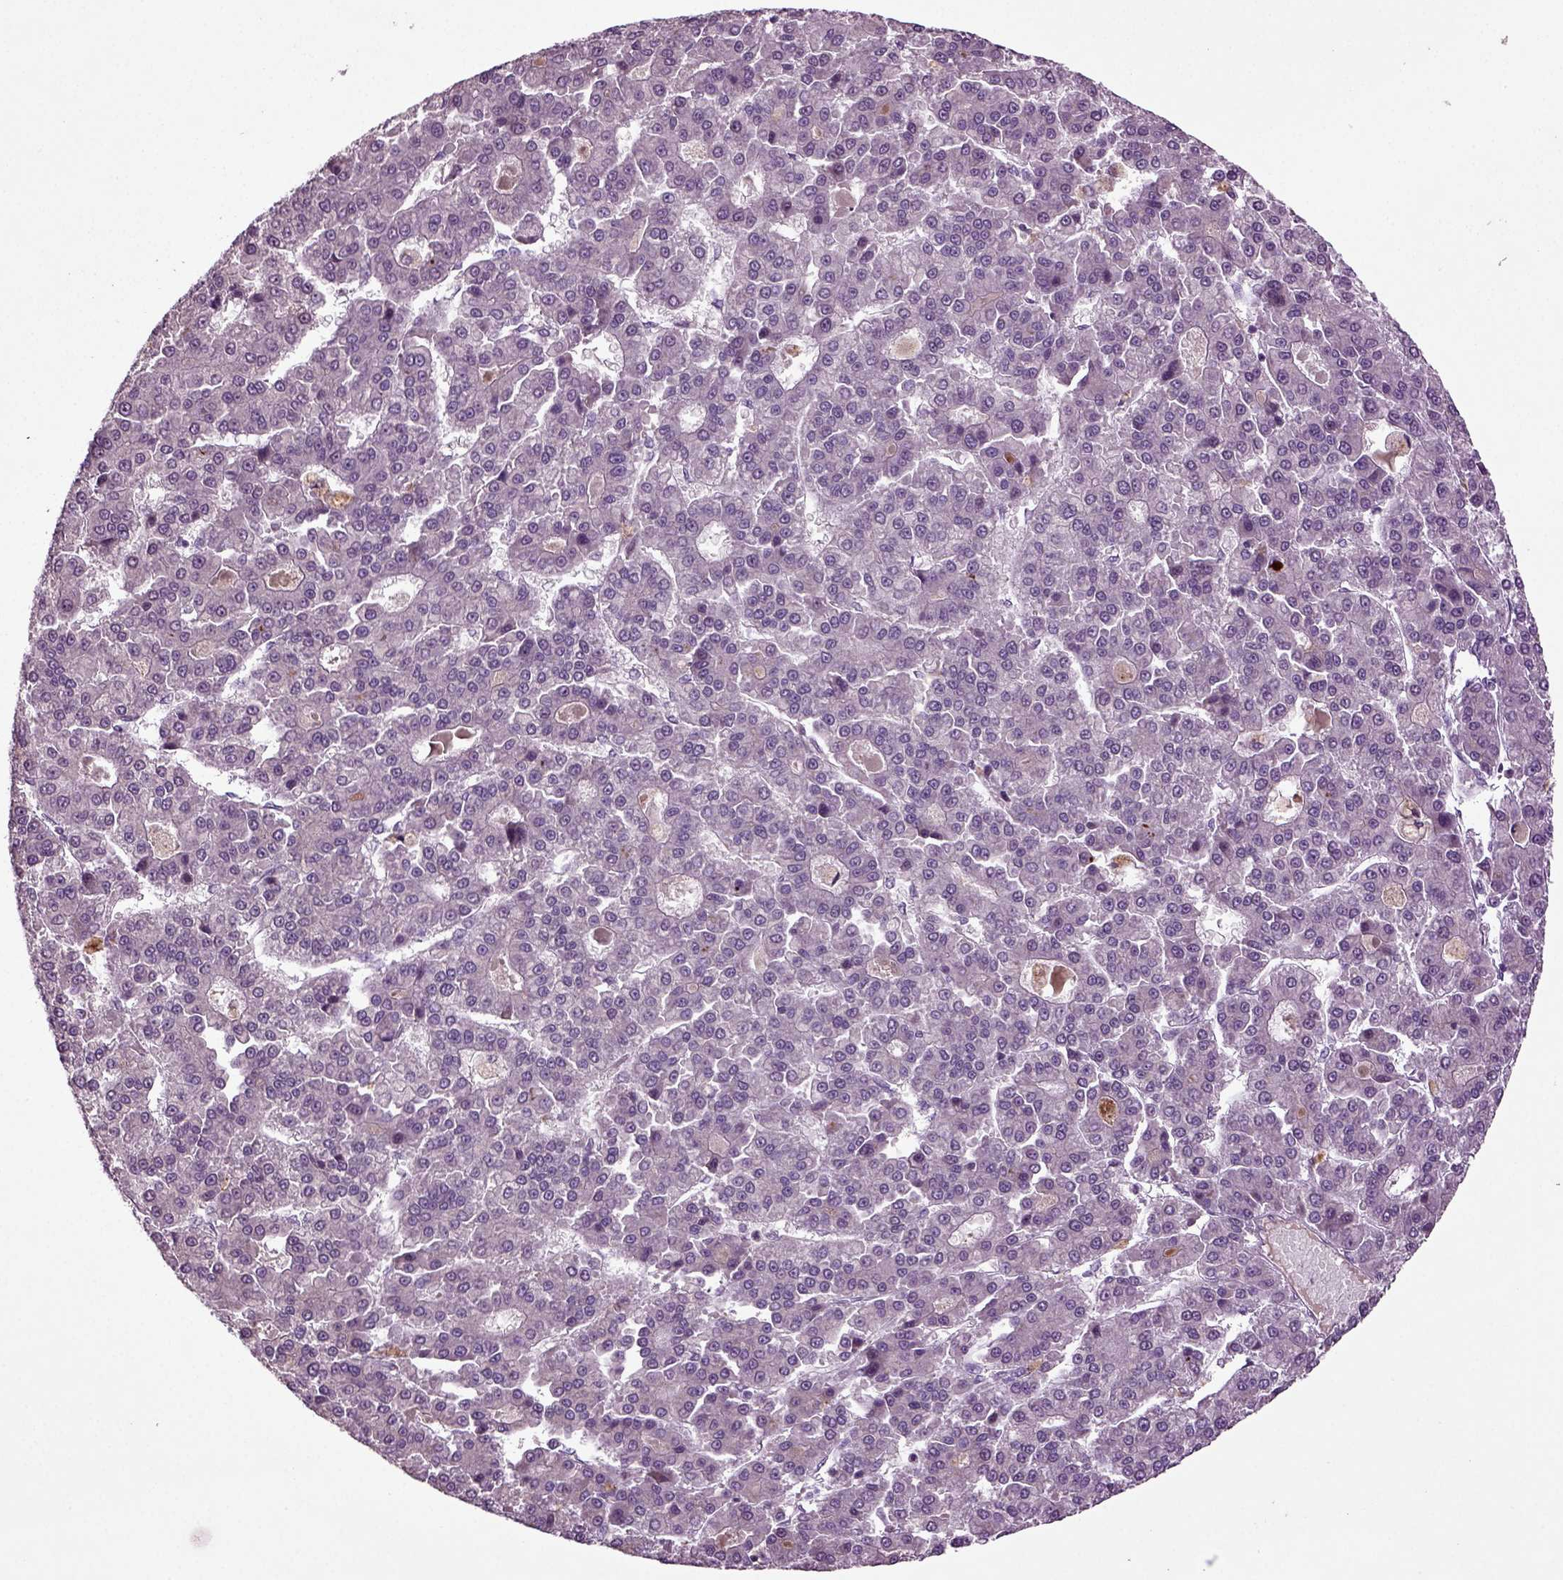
{"staining": {"intensity": "negative", "quantity": "none", "location": "none"}, "tissue": "liver cancer", "cell_type": "Tumor cells", "image_type": "cancer", "snomed": [{"axis": "morphology", "description": "Carcinoma, Hepatocellular, NOS"}, {"axis": "topography", "description": "Liver"}], "caption": "Immunohistochemistry image of neoplastic tissue: human liver hepatocellular carcinoma stained with DAB (3,3'-diaminobenzidine) exhibits no significant protein expression in tumor cells. (DAB (3,3'-diaminobenzidine) IHC, high magnification).", "gene": "SLC17A6", "patient": {"sex": "male", "age": 70}}